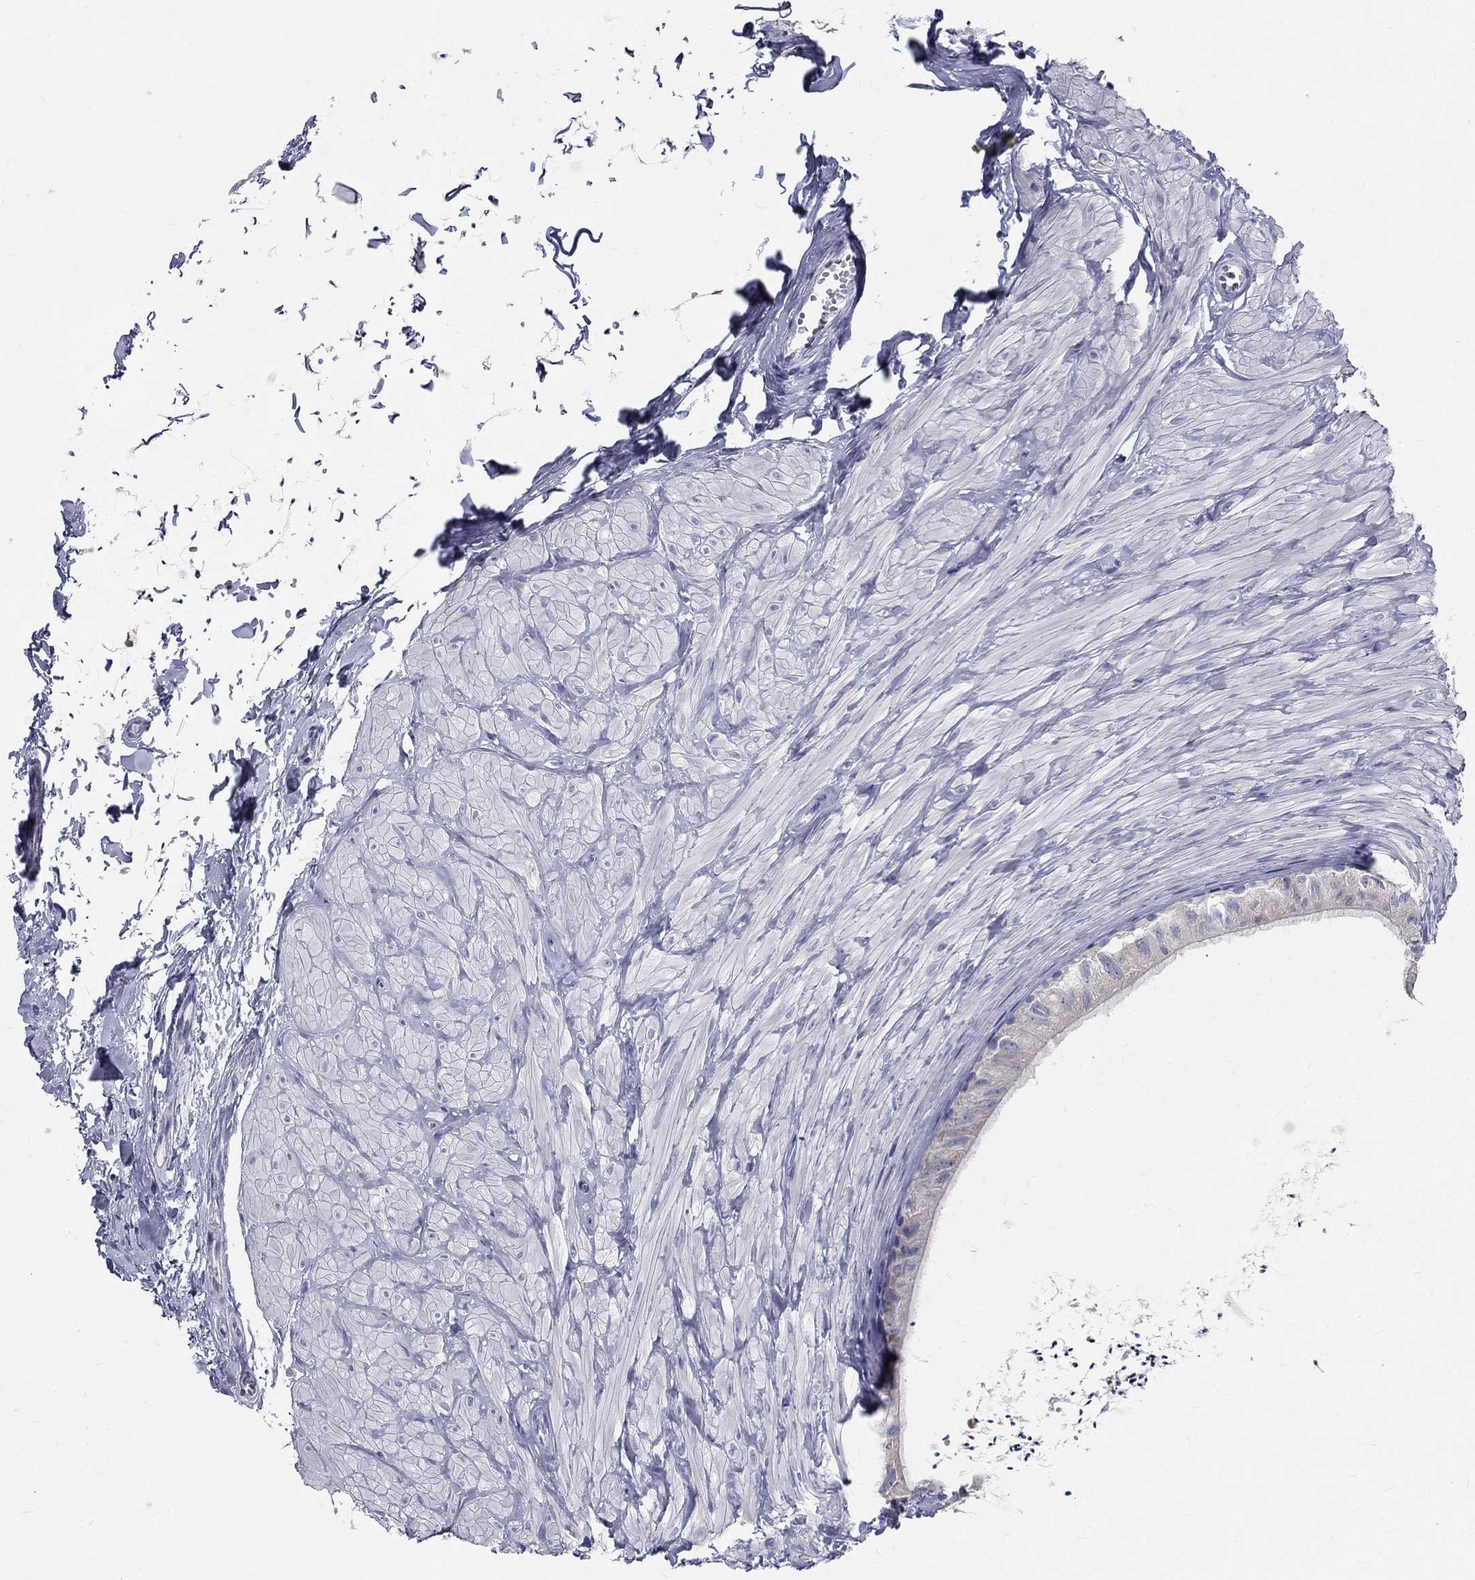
{"staining": {"intensity": "negative", "quantity": "none", "location": "none"}, "tissue": "epididymis", "cell_type": "Glandular cells", "image_type": "normal", "snomed": [{"axis": "morphology", "description": "Normal tissue, NOS"}, {"axis": "topography", "description": "Epididymis"}], "caption": "Immunohistochemical staining of unremarkable epididymis reveals no significant positivity in glandular cells. (IHC, brightfield microscopy, high magnification).", "gene": "GALNTL5", "patient": {"sex": "male", "age": 32}}